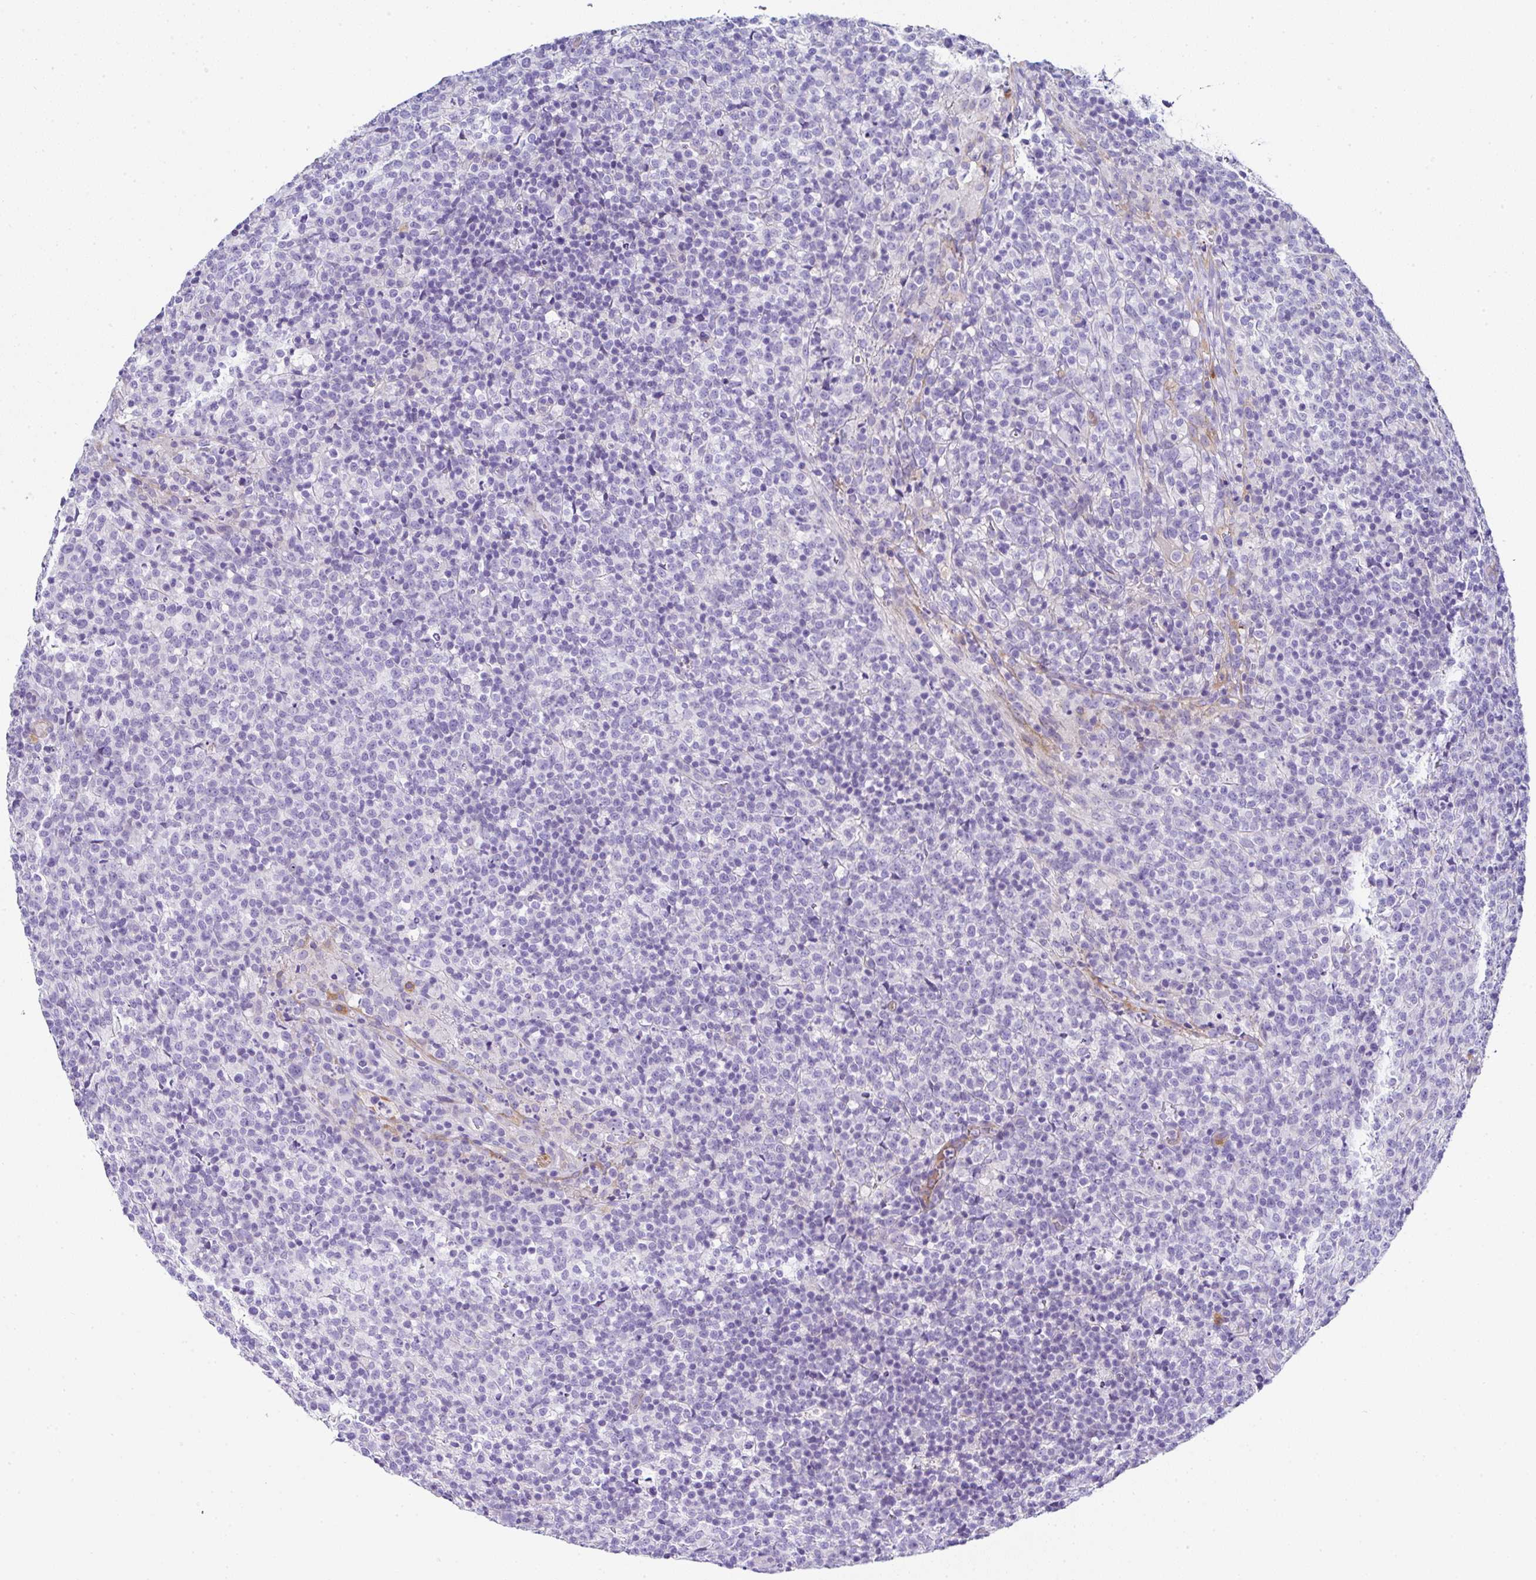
{"staining": {"intensity": "negative", "quantity": "none", "location": "none"}, "tissue": "lymphoma", "cell_type": "Tumor cells", "image_type": "cancer", "snomed": [{"axis": "morphology", "description": "Malignant lymphoma, non-Hodgkin's type, High grade"}, {"axis": "topography", "description": "Lymph node"}], "caption": "Image shows no significant protein expression in tumor cells of malignant lymphoma, non-Hodgkin's type (high-grade).", "gene": "PPFIA4", "patient": {"sex": "male", "age": 54}}